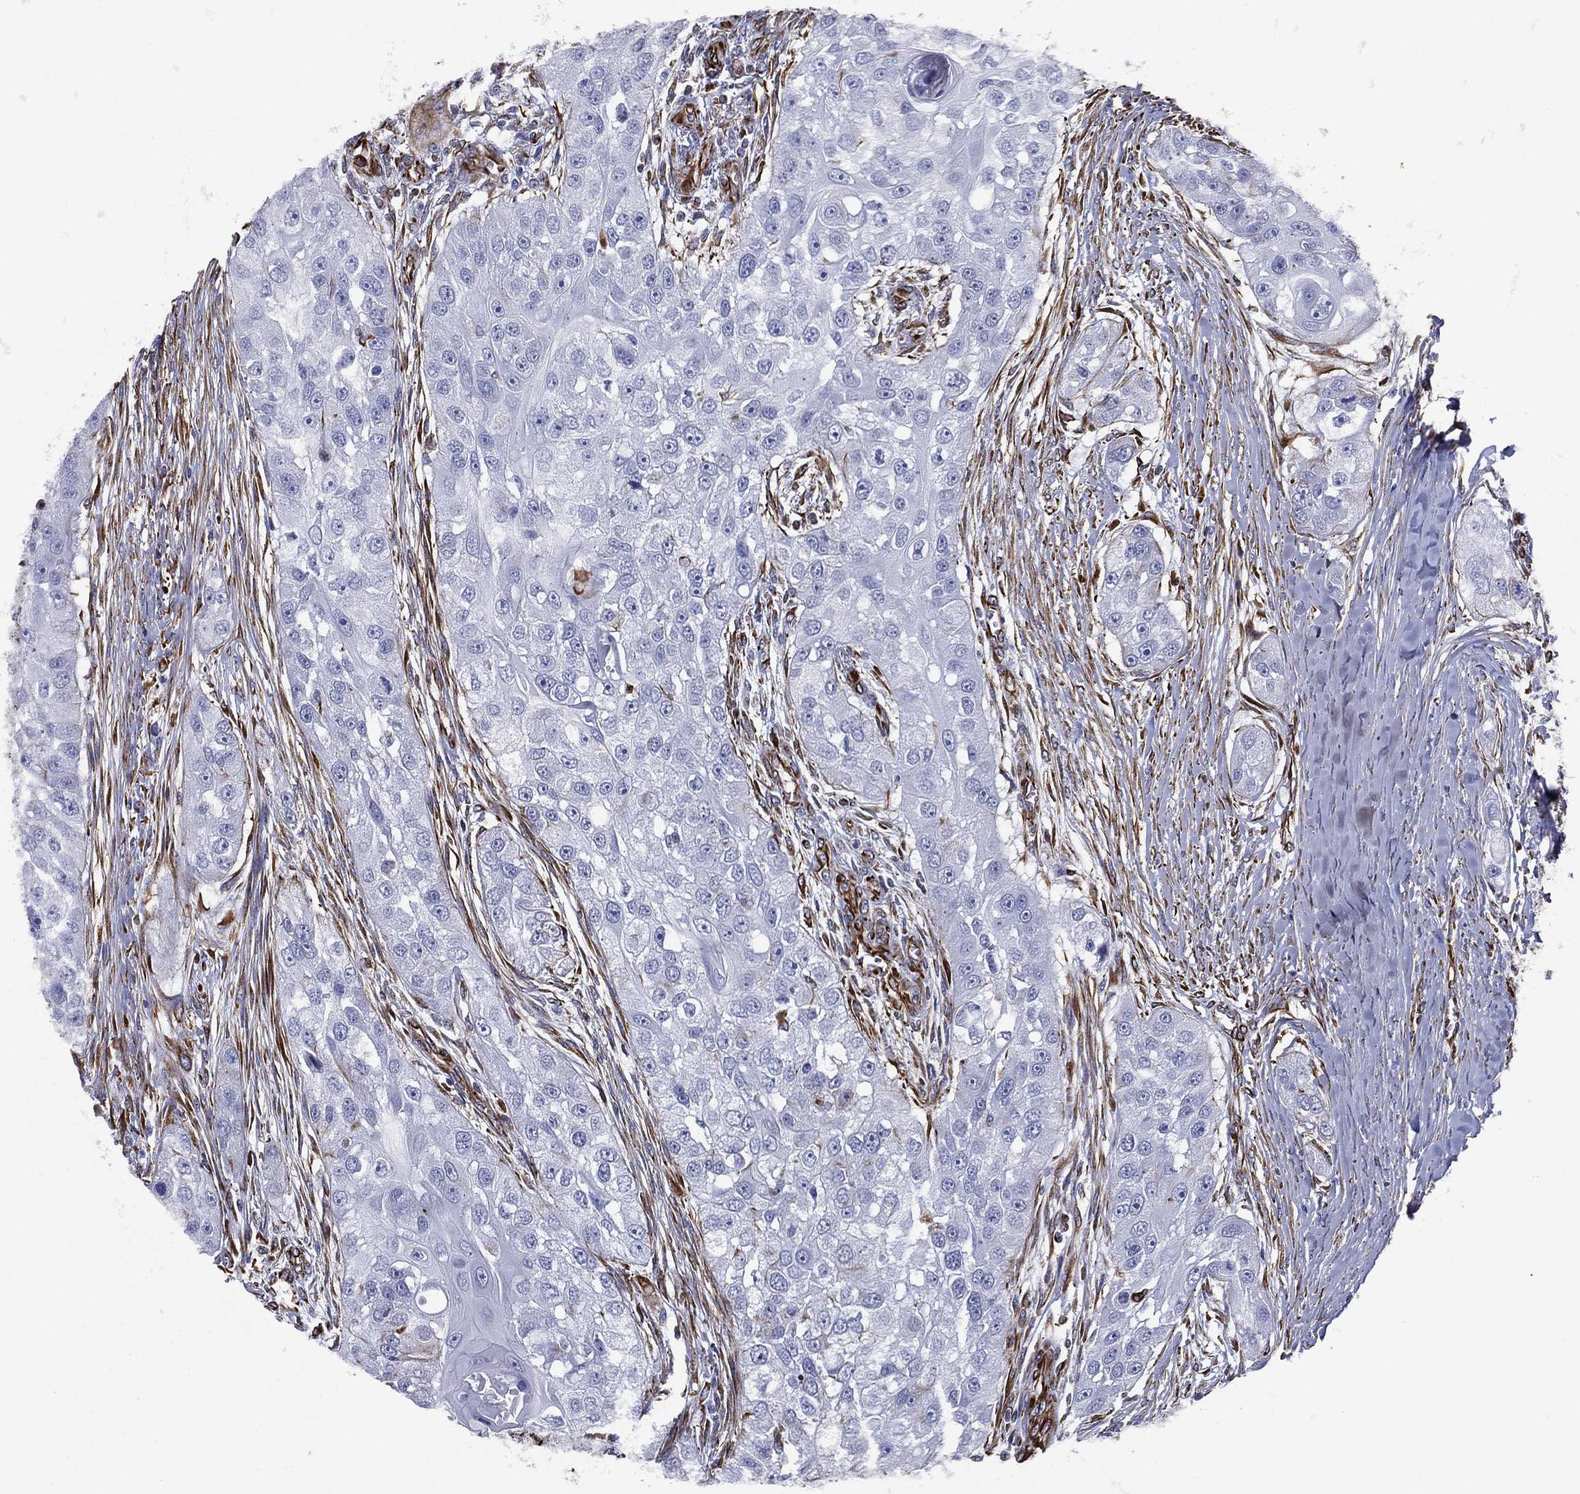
{"staining": {"intensity": "negative", "quantity": "none", "location": "none"}, "tissue": "head and neck cancer", "cell_type": "Tumor cells", "image_type": "cancer", "snomed": [{"axis": "morphology", "description": "Normal tissue, NOS"}, {"axis": "morphology", "description": "Squamous cell carcinoma, NOS"}, {"axis": "topography", "description": "Skeletal muscle"}, {"axis": "topography", "description": "Head-Neck"}], "caption": "A micrograph of head and neck squamous cell carcinoma stained for a protein shows no brown staining in tumor cells.", "gene": "MAS1", "patient": {"sex": "male", "age": 51}}